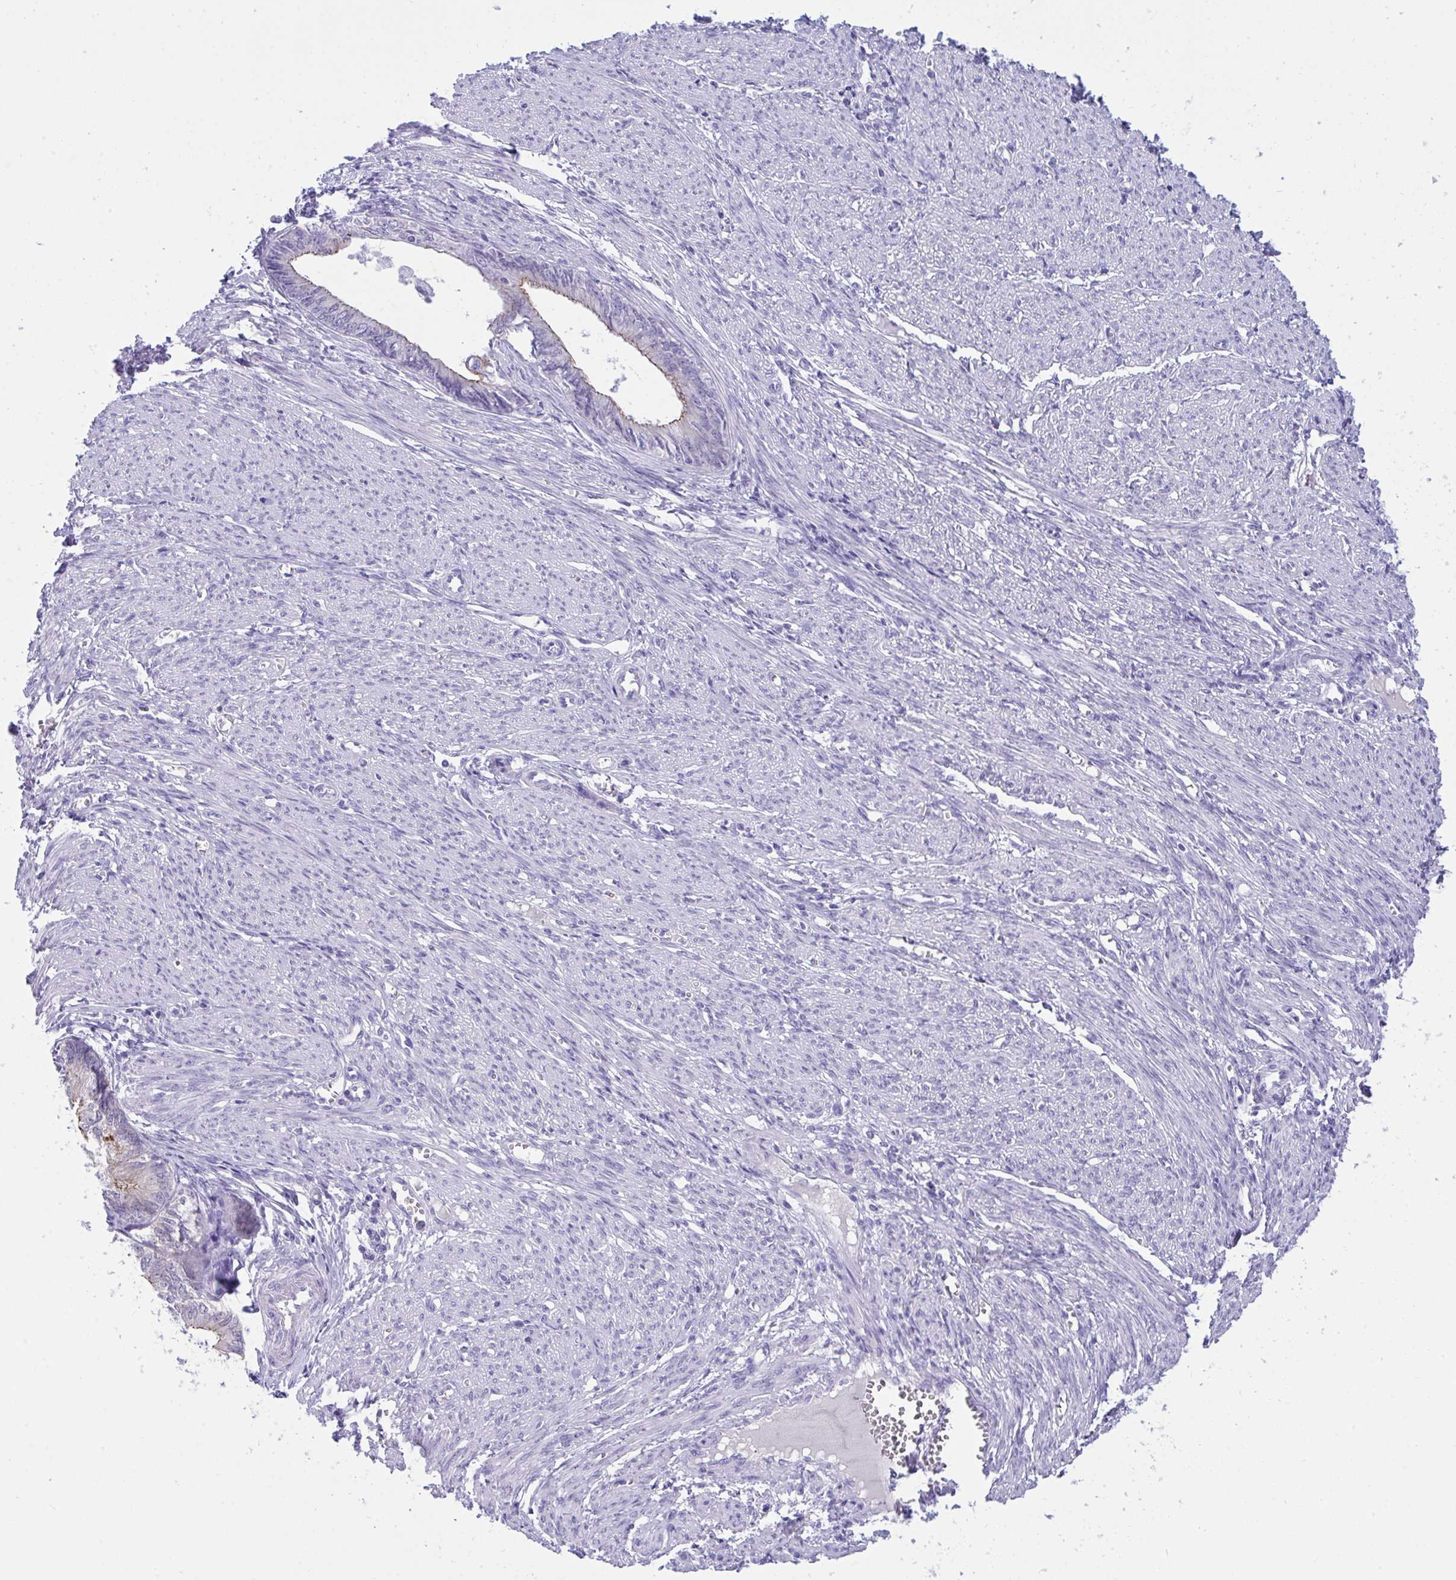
{"staining": {"intensity": "moderate", "quantity": "<25%", "location": "cytoplasmic/membranous"}, "tissue": "endometrial cancer", "cell_type": "Tumor cells", "image_type": "cancer", "snomed": [{"axis": "morphology", "description": "Adenocarcinoma, NOS"}, {"axis": "topography", "description": "Endometrium"}], "caption": "Brown immunohistochemical staining in endometrial cancer demonstrates moderate cytoplasmic/membranous expression in about <25% of tumor cells.", "gene": "GLB1L2", "patient": {"sex": "female", "age": 68}}